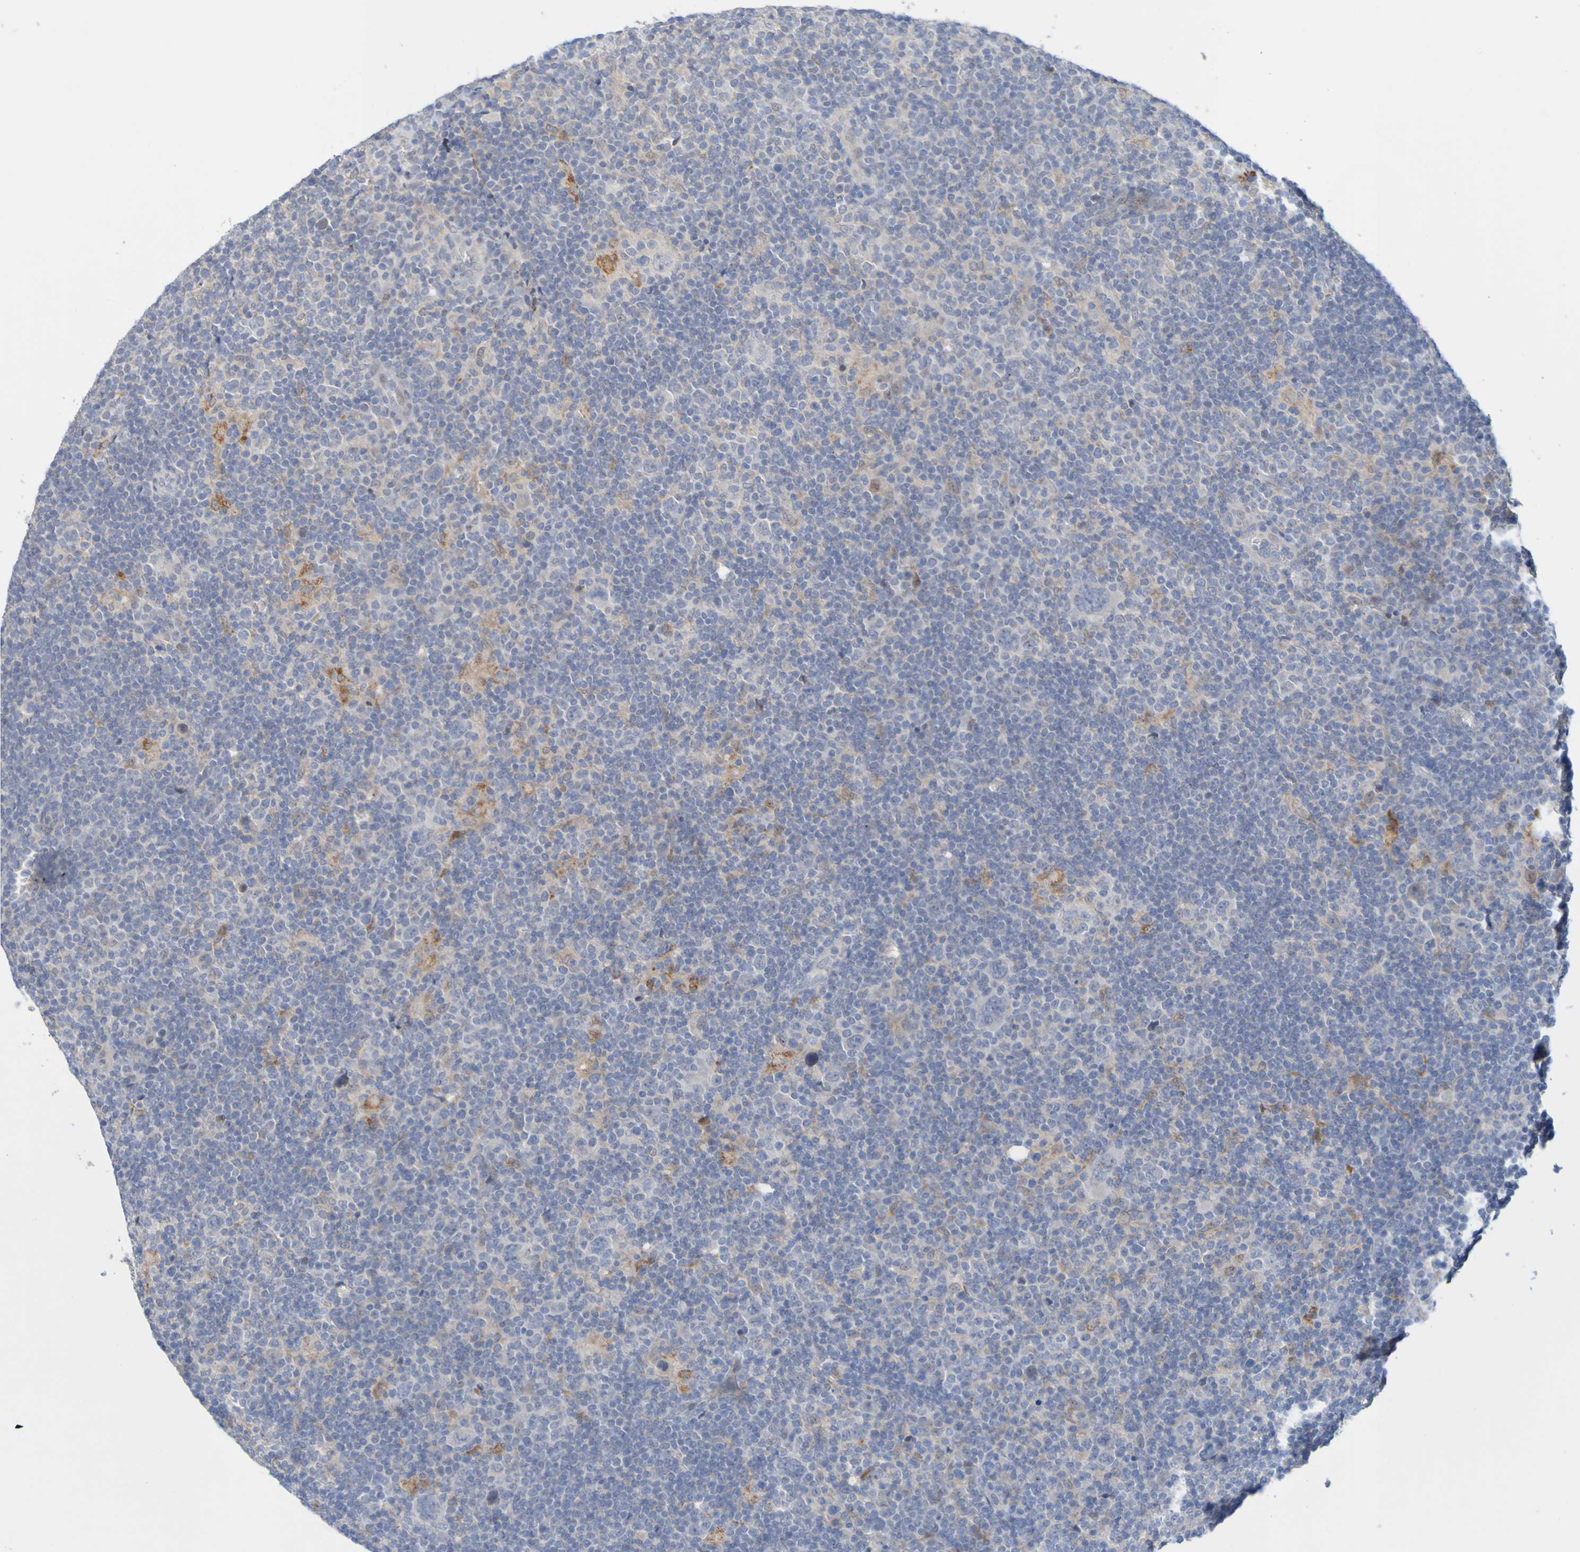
{"staining": {"intensity": "negative", "quantity": "none", "location": "none"}, "tissue": "lymphoma", "cell_type": "Tumor cells", "image_type": "cancer", "snomed": [{"axis": "morphology", "description": "Hodgkin's disease, NOS"}, {"axis": "topography", "description": "Lymph node"}], "caption": "DAB (3,3'-diaminobenzidine) immunohistochemical staining of human lymphoma displays no significant staining in tumor cells.", "gene": "LILRB5", "patient": {"sex": "female", "age": 57}}